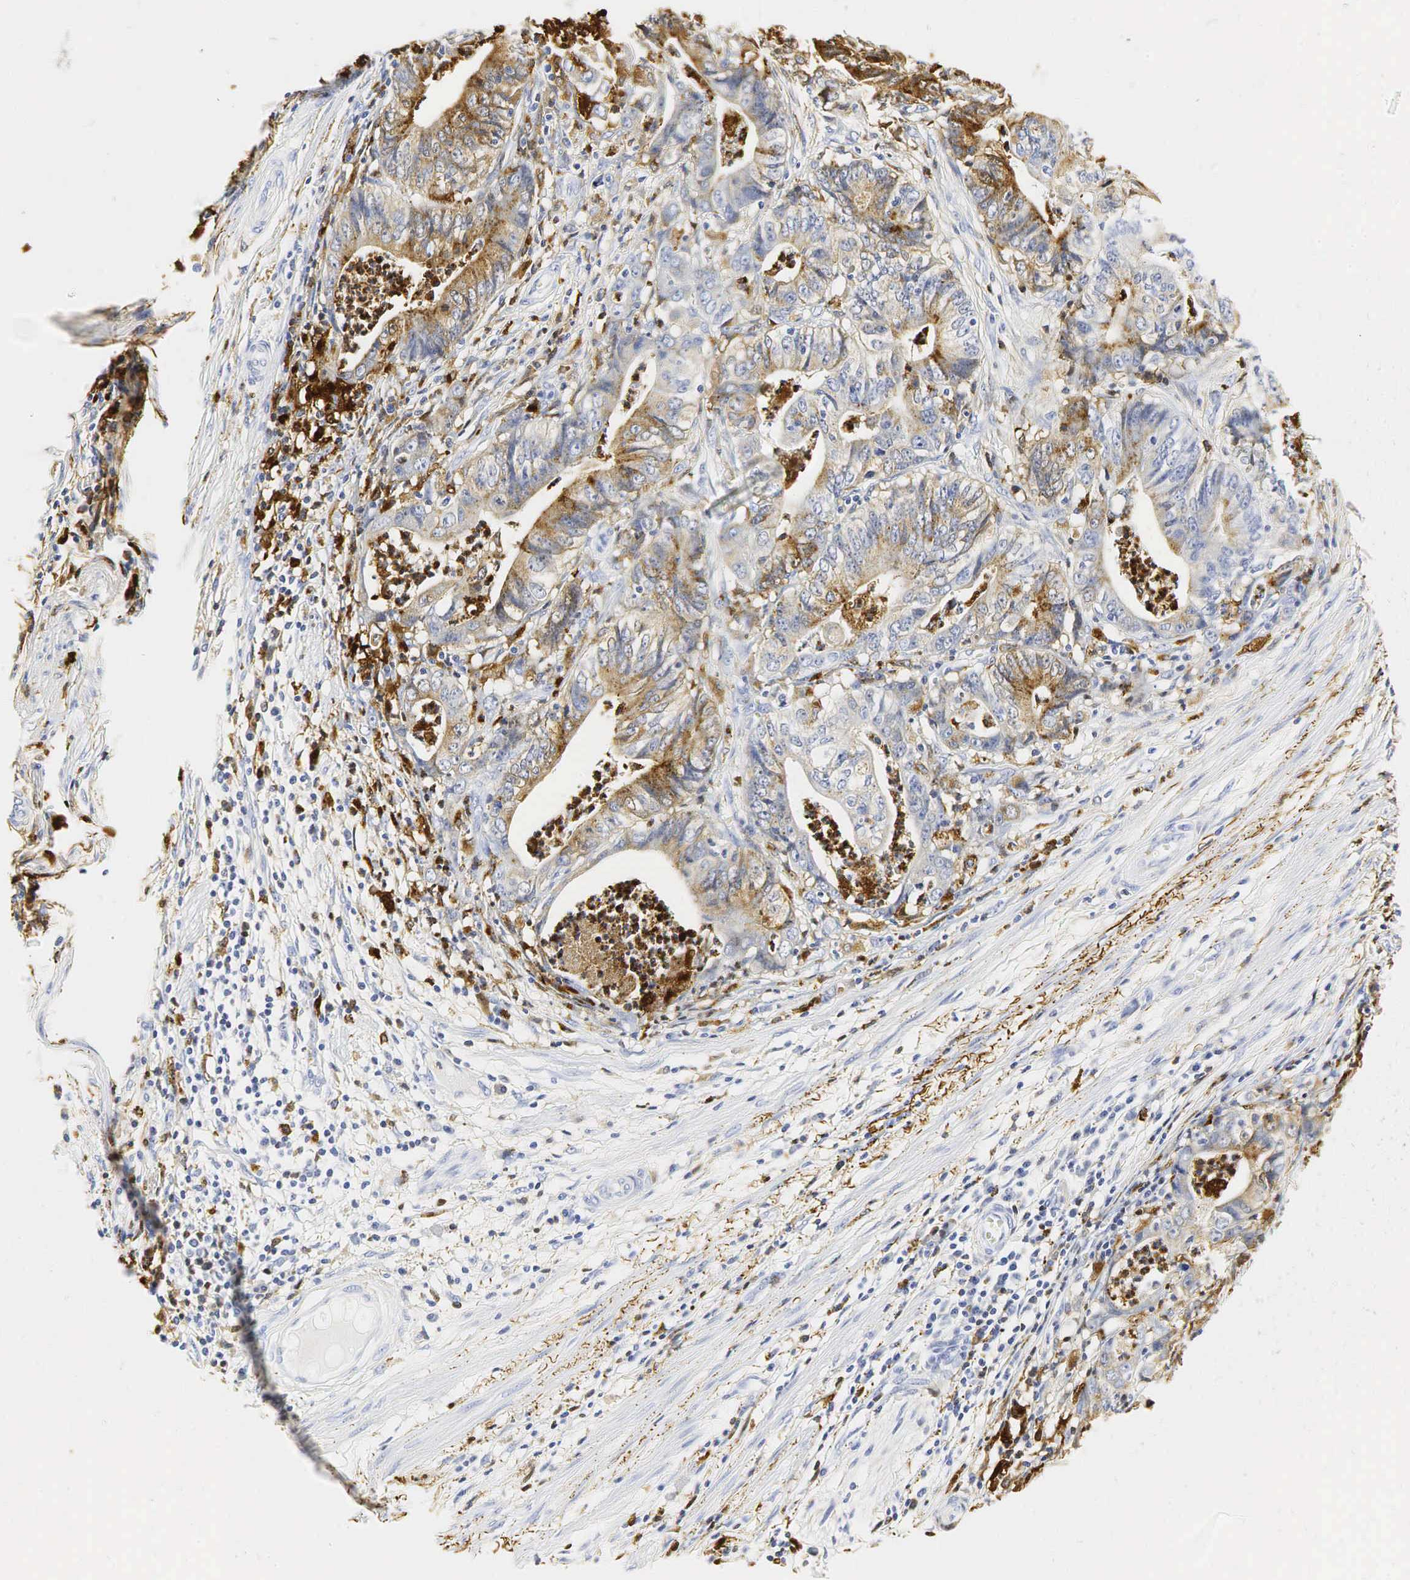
{"staining": {"intensity": "weak", "quantity": "25%-75%", "location": "cytoplasmic/membranous"}, "tissue": "stomach cancer", "cell_type": "Tumor cells", "image_type": "cancer", "snomed": [{"axis": "morphology", "description": "Adenocarcinoma, NOS"}, {"axis": "topography", "description": "Stomach, lower"}], "caption": "Immunohistochemistry image of adenocarcinoma (stomach) stained for a protein (brown), which exhibits low levels of weak cytoplasmic/membranous staining in approximately 25%-75% of tumor cells.", "gene": "LYZ", "patient": {"sex": "female", "age": 86}}